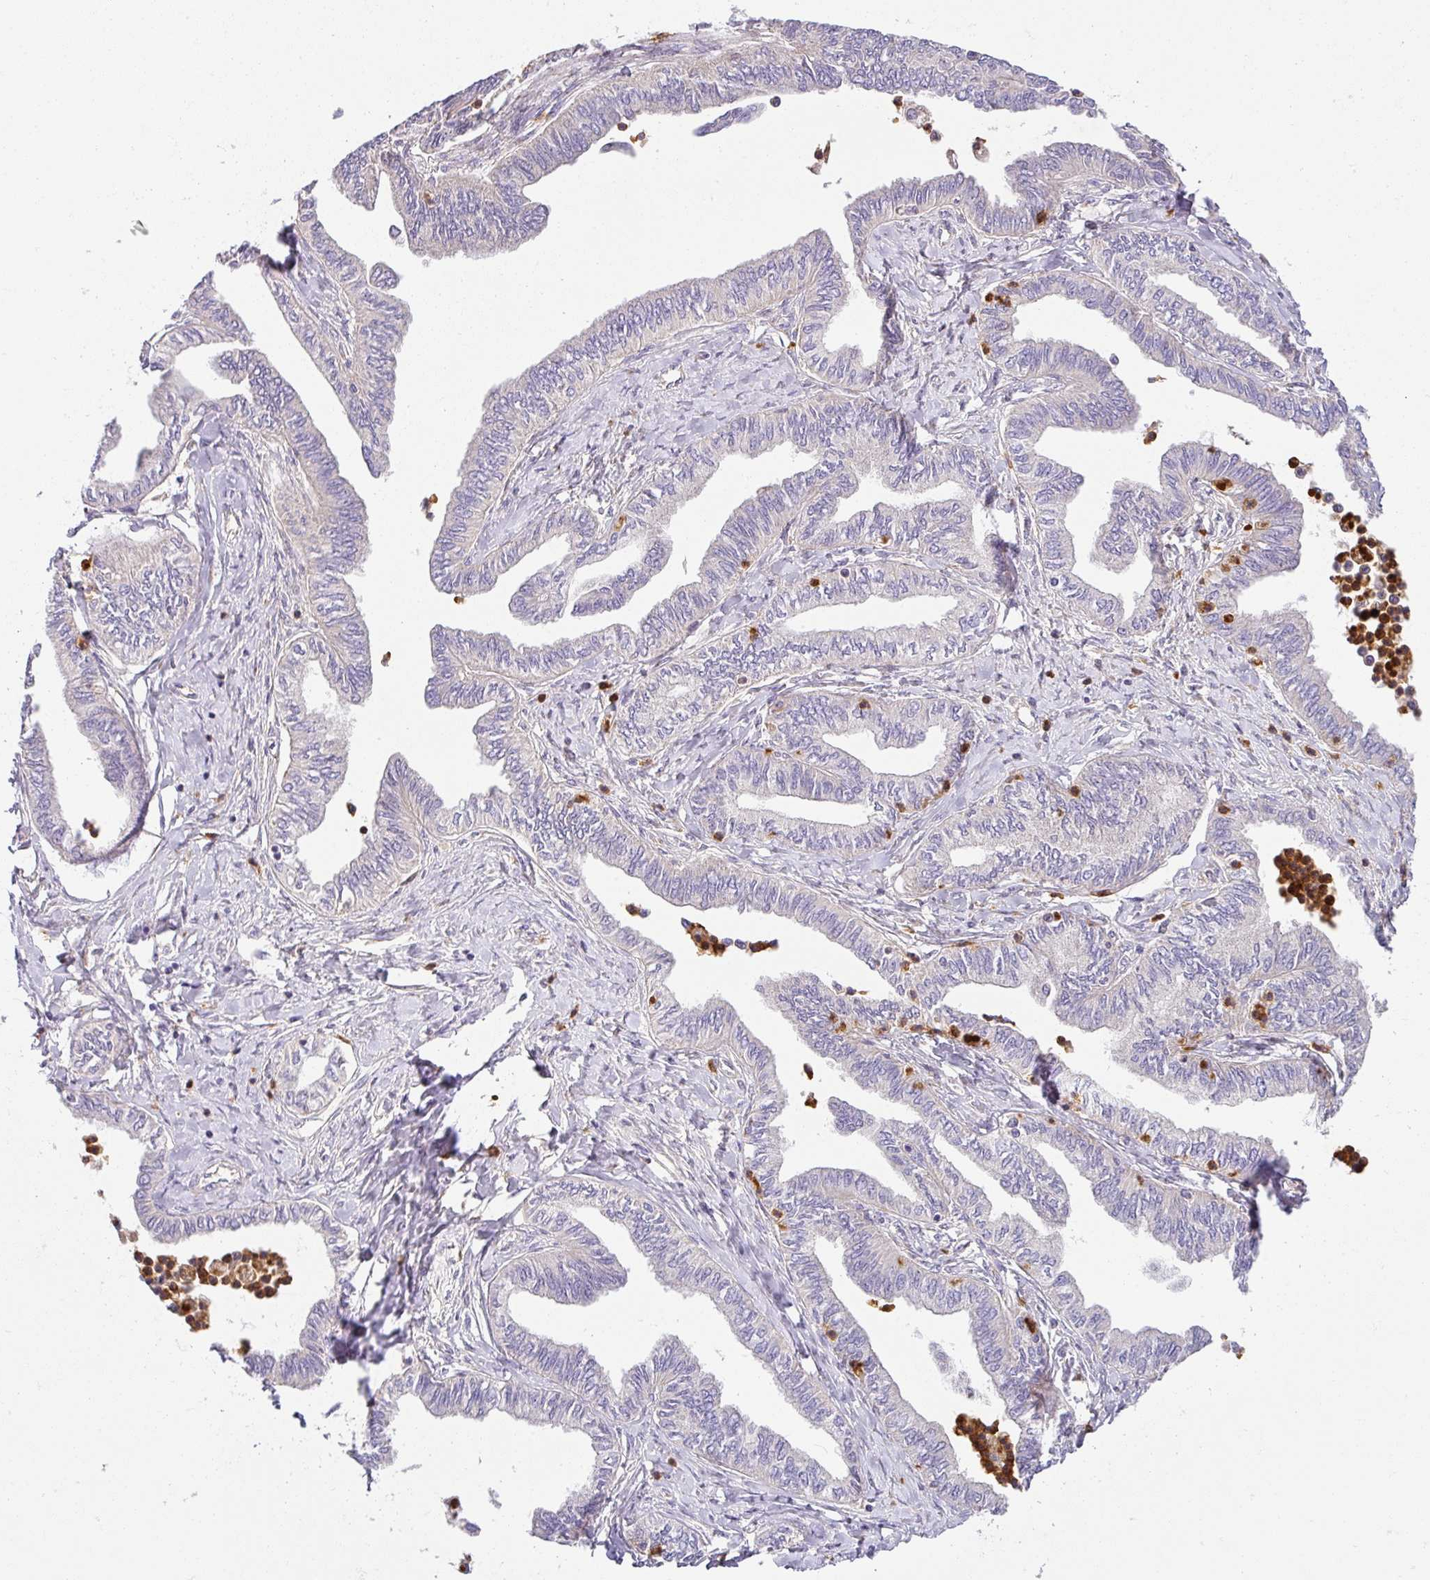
{"staining": {"intensity": "negative", "quantity": "none", "location": "none"}, "tissue": "ovarian cancer", "cell_type": "Tumor cells", "image_type": "cancer", "snomed": [{"axis": "morphology", "description": "Carcinoma, endometroid"}, {"axis": "topography", "description": "Ovary"}], "caption": "Tumor cells are negative for protein expression in human ovarian endometroid carcinoma.", "gene": "CRISP3", "patient": {"sex": "female", "age": 70}}